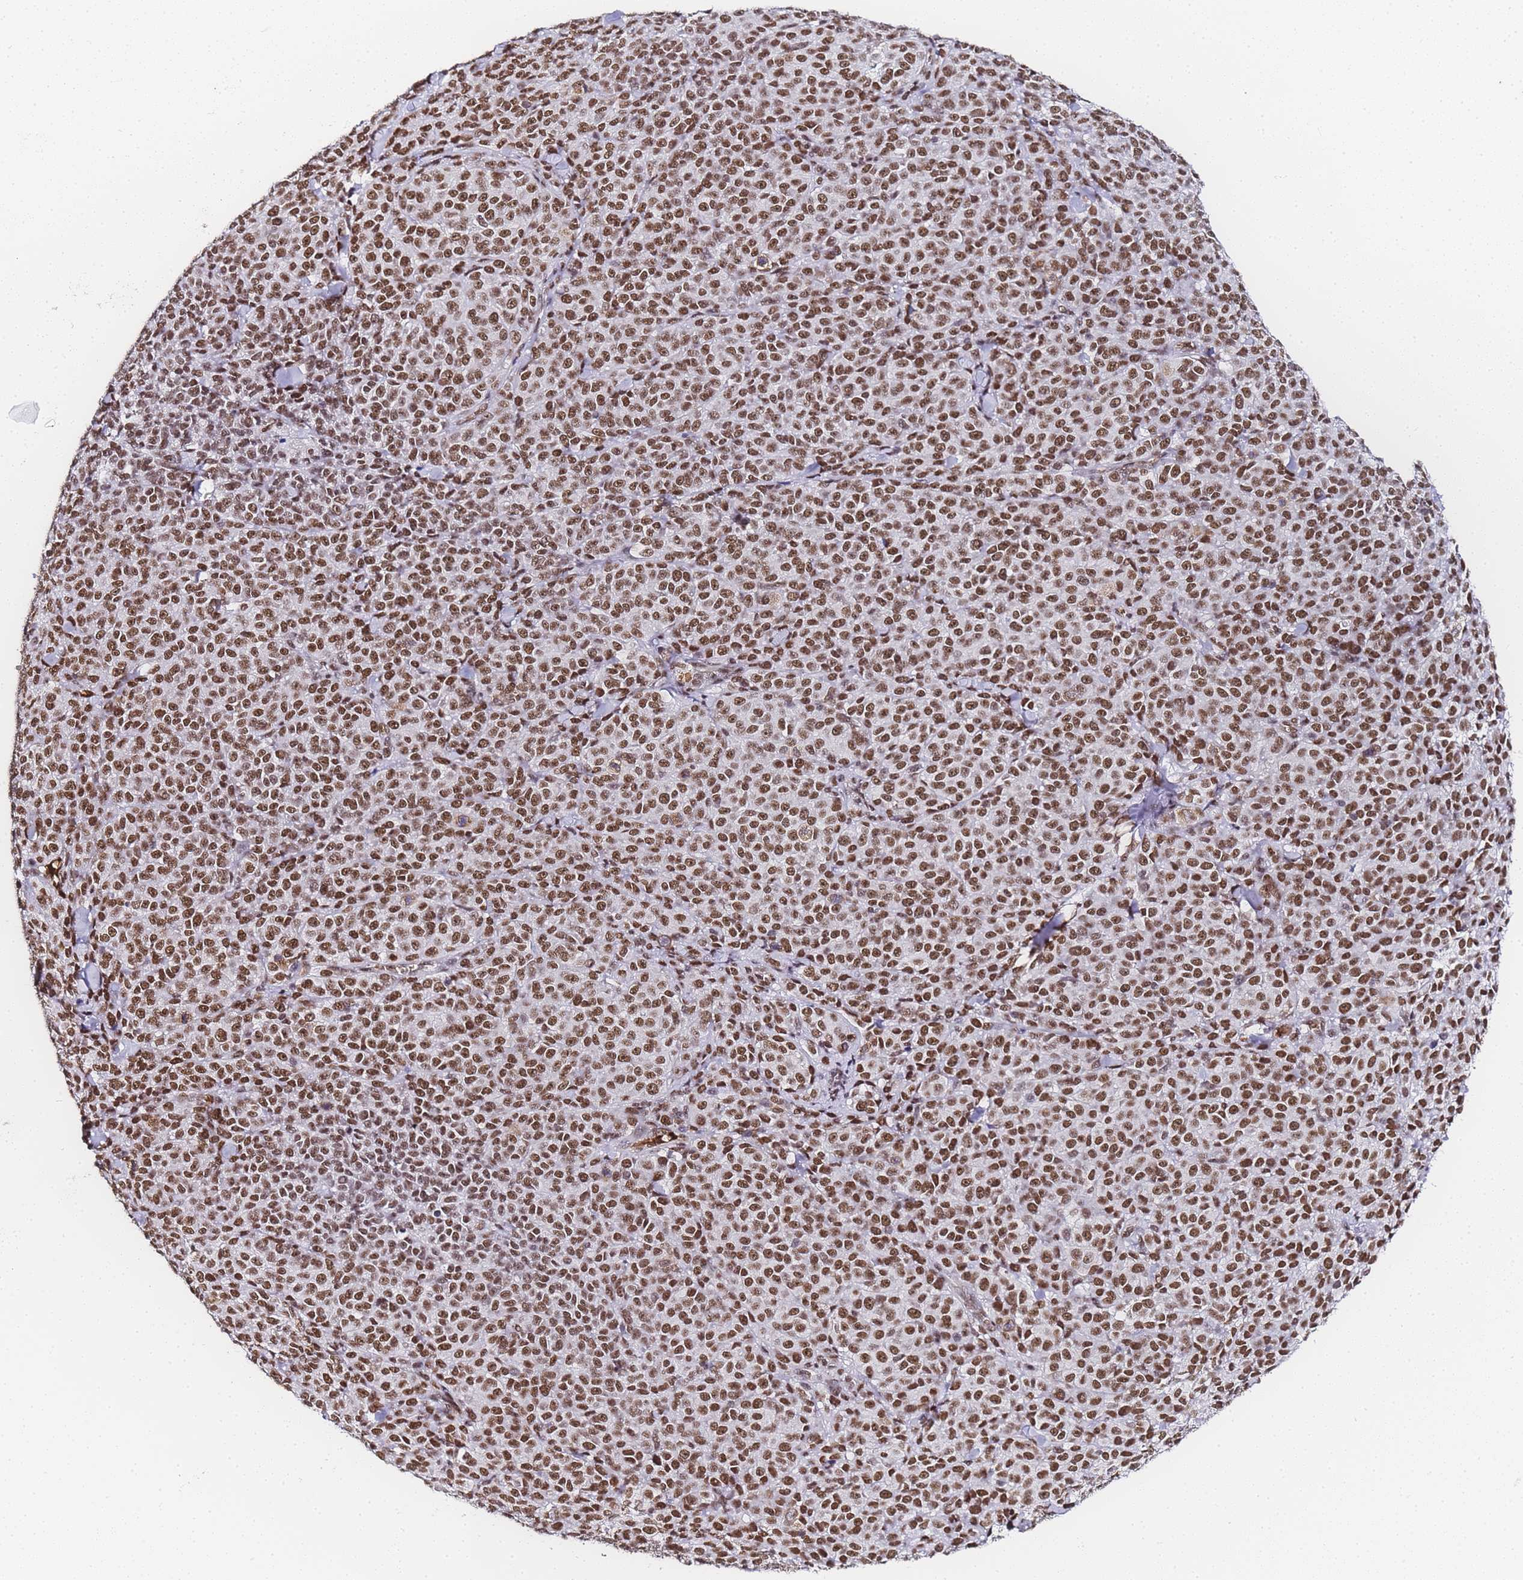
{"staining": {"intensity": "moderate", "quantity": ">75%", "location": "nuclear"}, "tissue": "melanoma", "cell_type": "Tumor cells", "image_type": "cancer", "snomed": [{"axis": "morphology", "description": "Normal tissue, NOS"}, {"axis": "morphology", "description": "Malignant melanoma, NOS"}, {"axis": "topography", "description": "Skin"}], "caption": "Protein expression analysis of human malignant melanoma reveals moderate nuclear staining in about >75% of tumor cells.", "gene": "POLR1A", "patient": {"sex": "female", "age": 34}}